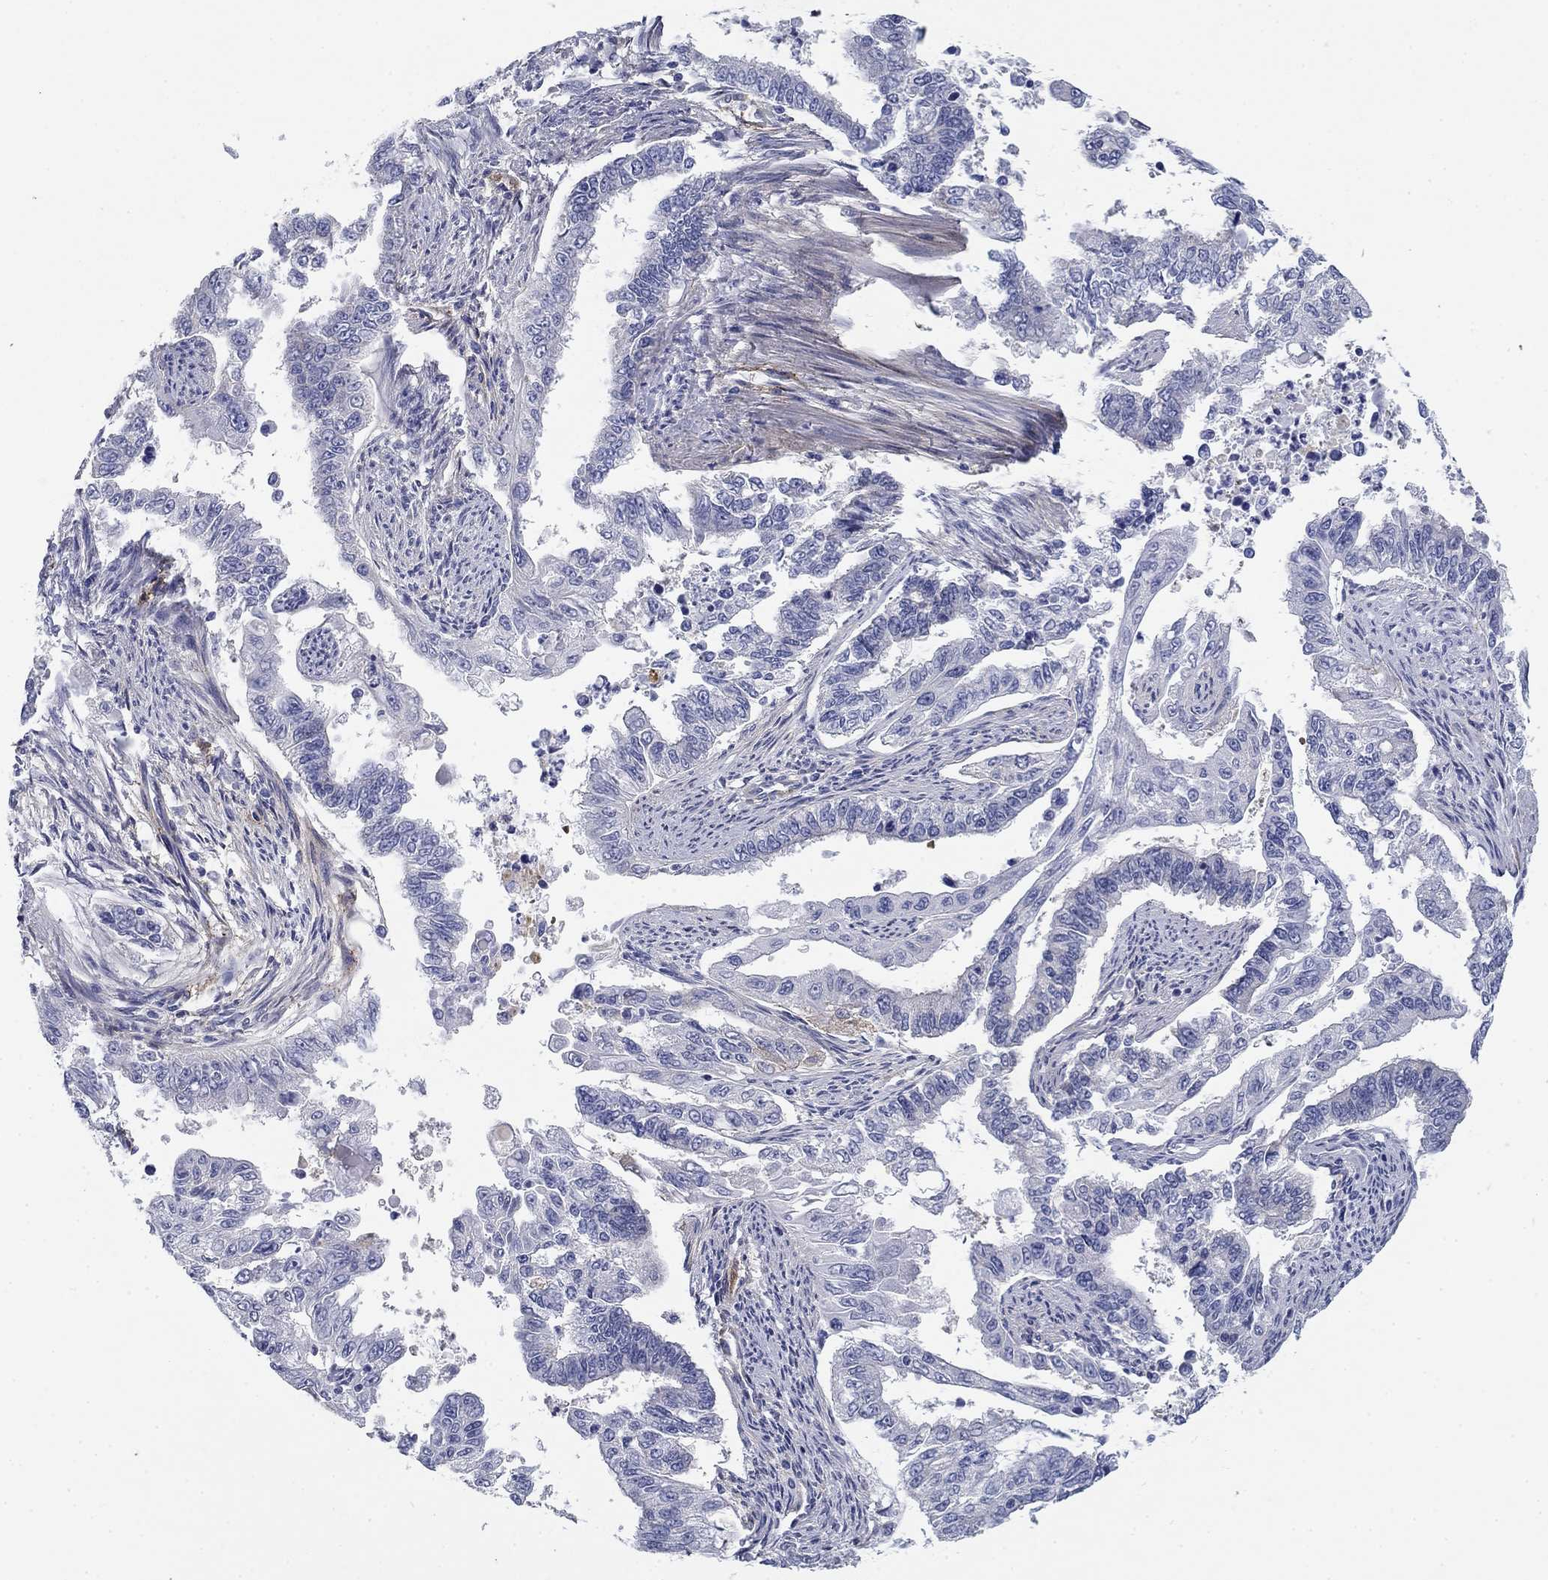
{"staining": {"intensity": "negative", "quantity": "none", "location": "none"}, "tissue": "endometrial cancer", "cell_type": "Tumor cells", "image_type": "cancer", "snomed": [{"axis": "morphology", "description": "Adenocarcinoma, NOS"}, {"axis": "topography", "description": "Uterus"}], "caption": "Immunohistochemistry histopathology image of neoplastic tissue: endometrial cancer stained with DAB displays no significant protein positivity in tumor cells.", "gene": "GPC1", "patient": {"sex": "female", "age": 59}}